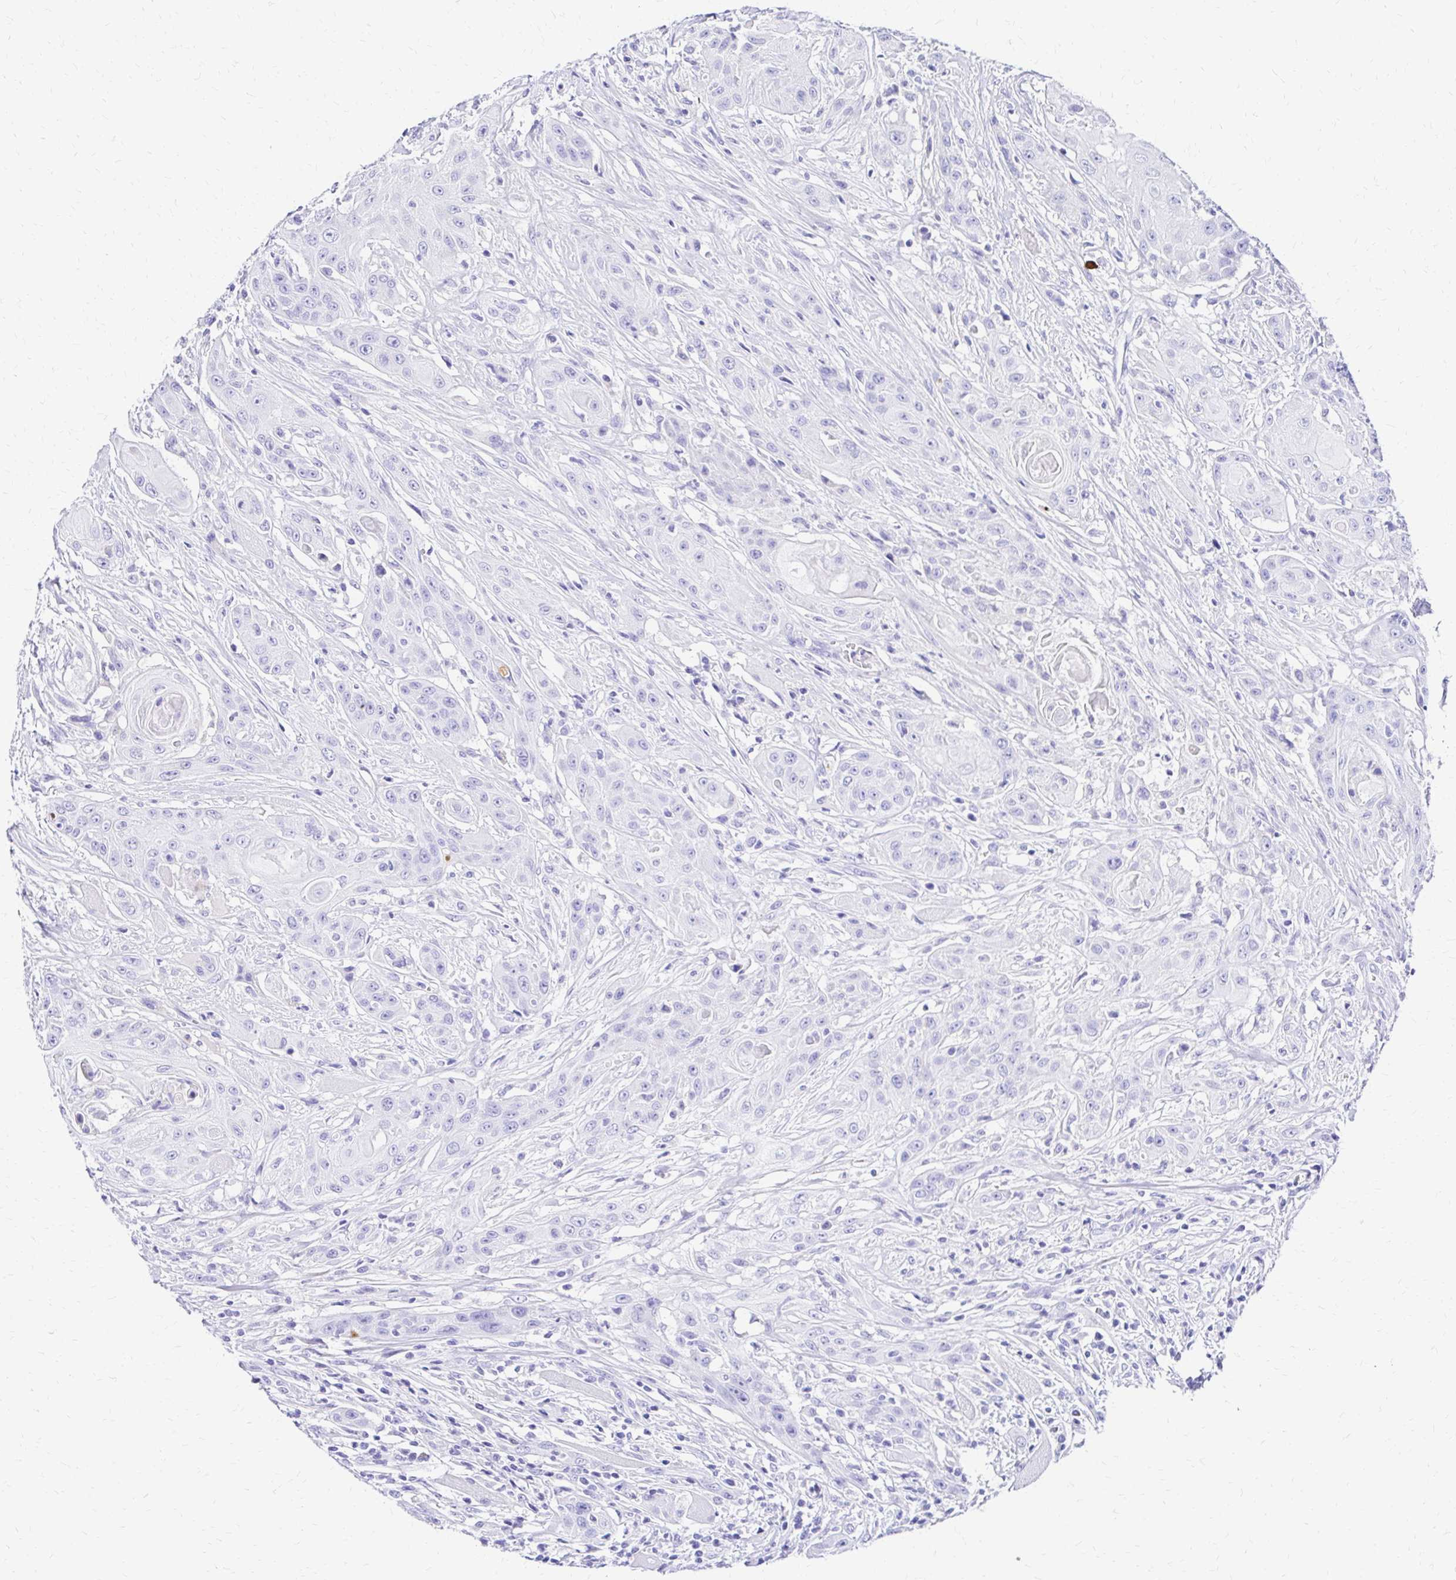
{"staining": {"intensity": "negative", "quantity": "none", "location": "none"}, "tissue": "head and neck cancer", "cell_type": "Tumor cells", "image_type": "cancer", "snomed": [{"axis": "morphology", "description": "Squamous cell carcinoma, NOS"}, {"axis": "topography", "description": "Oral tissue"}, {"axis": "topography", "description": "Head-Neck"}, {"axis": "topography", "description": "Neck, NOS"}], "caption": "This is a photomicrograph of immunohistochemistry (IHC) staining of head and neck squamous cell carcinoma, which shows no staining in tumor cells. (Immunohistochemistry (ihc), brightfield microscopy, high magnification).", "gene": "S100G", "patient": {"sex": "female", "age": 55}}